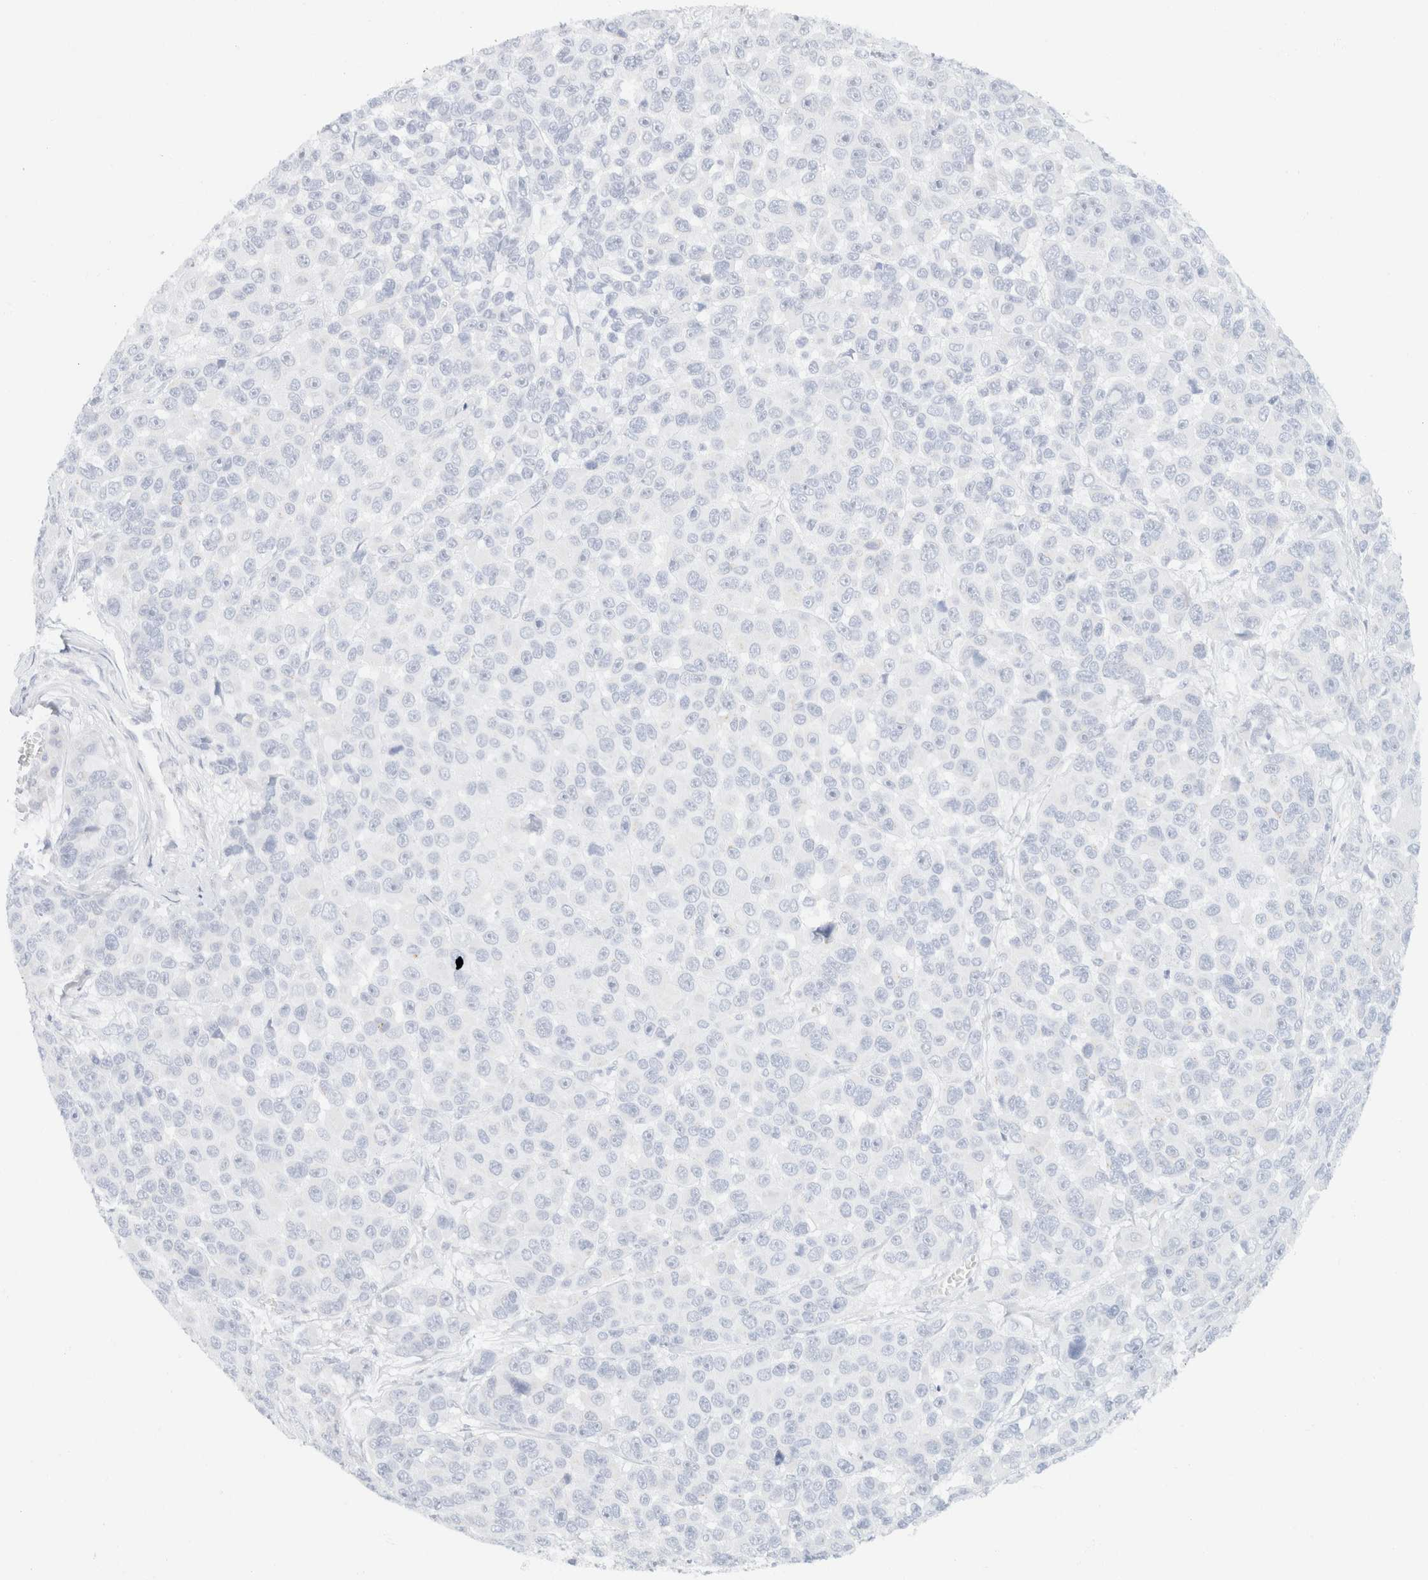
{"staining": {"intensity": "negative", "quantity": "none", "location": "none"}, "tissue": "melanoma", "cell_type": "Tumor cells", "image_type": "cancer", "snomed": [{"axis": "morphology", "description": "Malignant melanoma, NOS"}, {"axis": "topography", "description": "Skin"}], "caption": "Tumor cells are negative for brown protein staining in melanoma. (DAB immunohistochemistry (IHC) with hematoxylin counter stain).", "gene": "KRT20", "patient": {"sex": "male", "age": 53}}